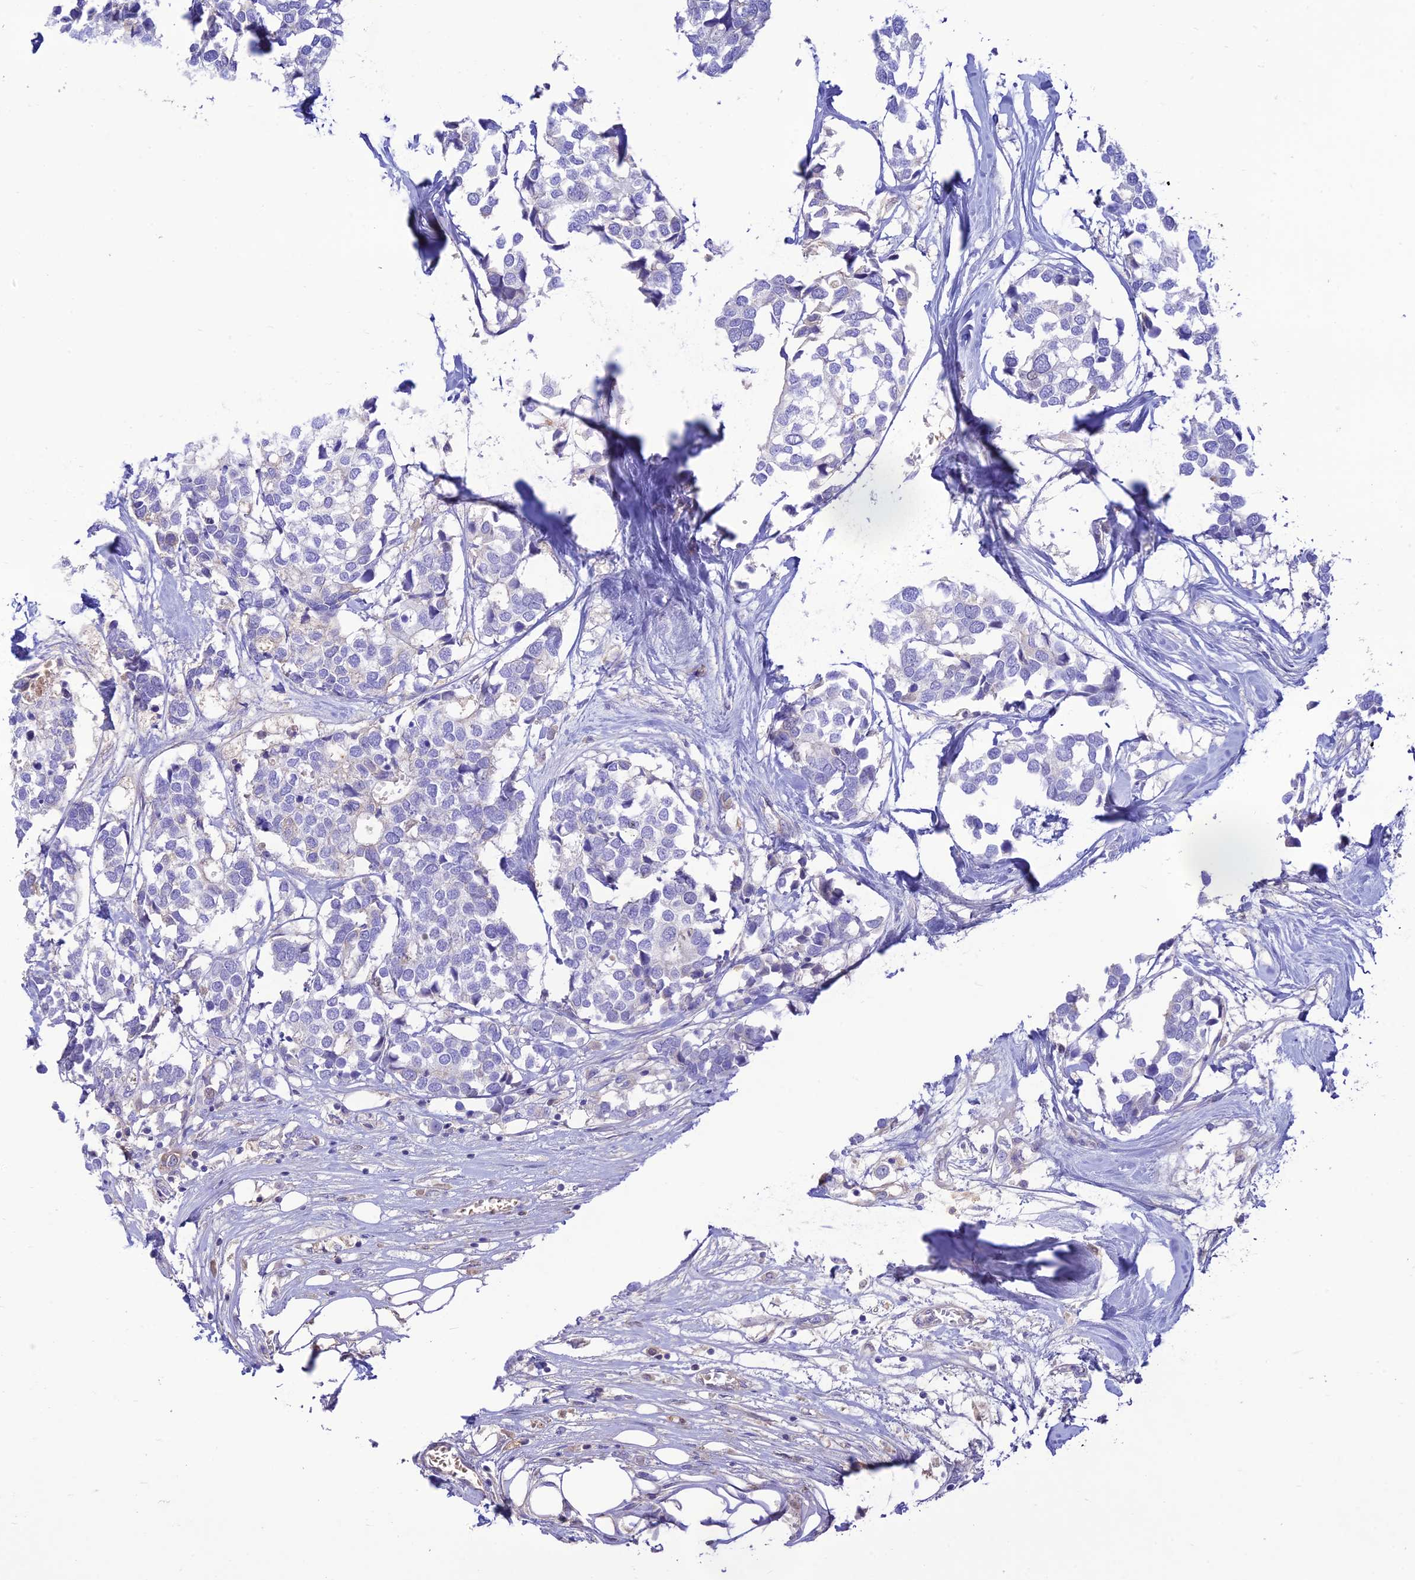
{"staining": {"intensity": "negative", "quantity": "none", "location": "none"}, "tissue": "breast cancer", "cell_type": "Tumor cells", "image_type": "cancer", "snomed": [{"axis": "morphology", "description": "Duct carcinoma"}, {"axis": "topography", "description": "Breast"}], "caption": "IHC micrograph of neoplastic tissue: human breast cancer (intraductal carcinoma) stained with DAB (3,3'-diaminobenzidine) displays no significant protein expression in tumor cells.", "gene": "NLRP9", "patient": {"sex": "female", "age": 83}}